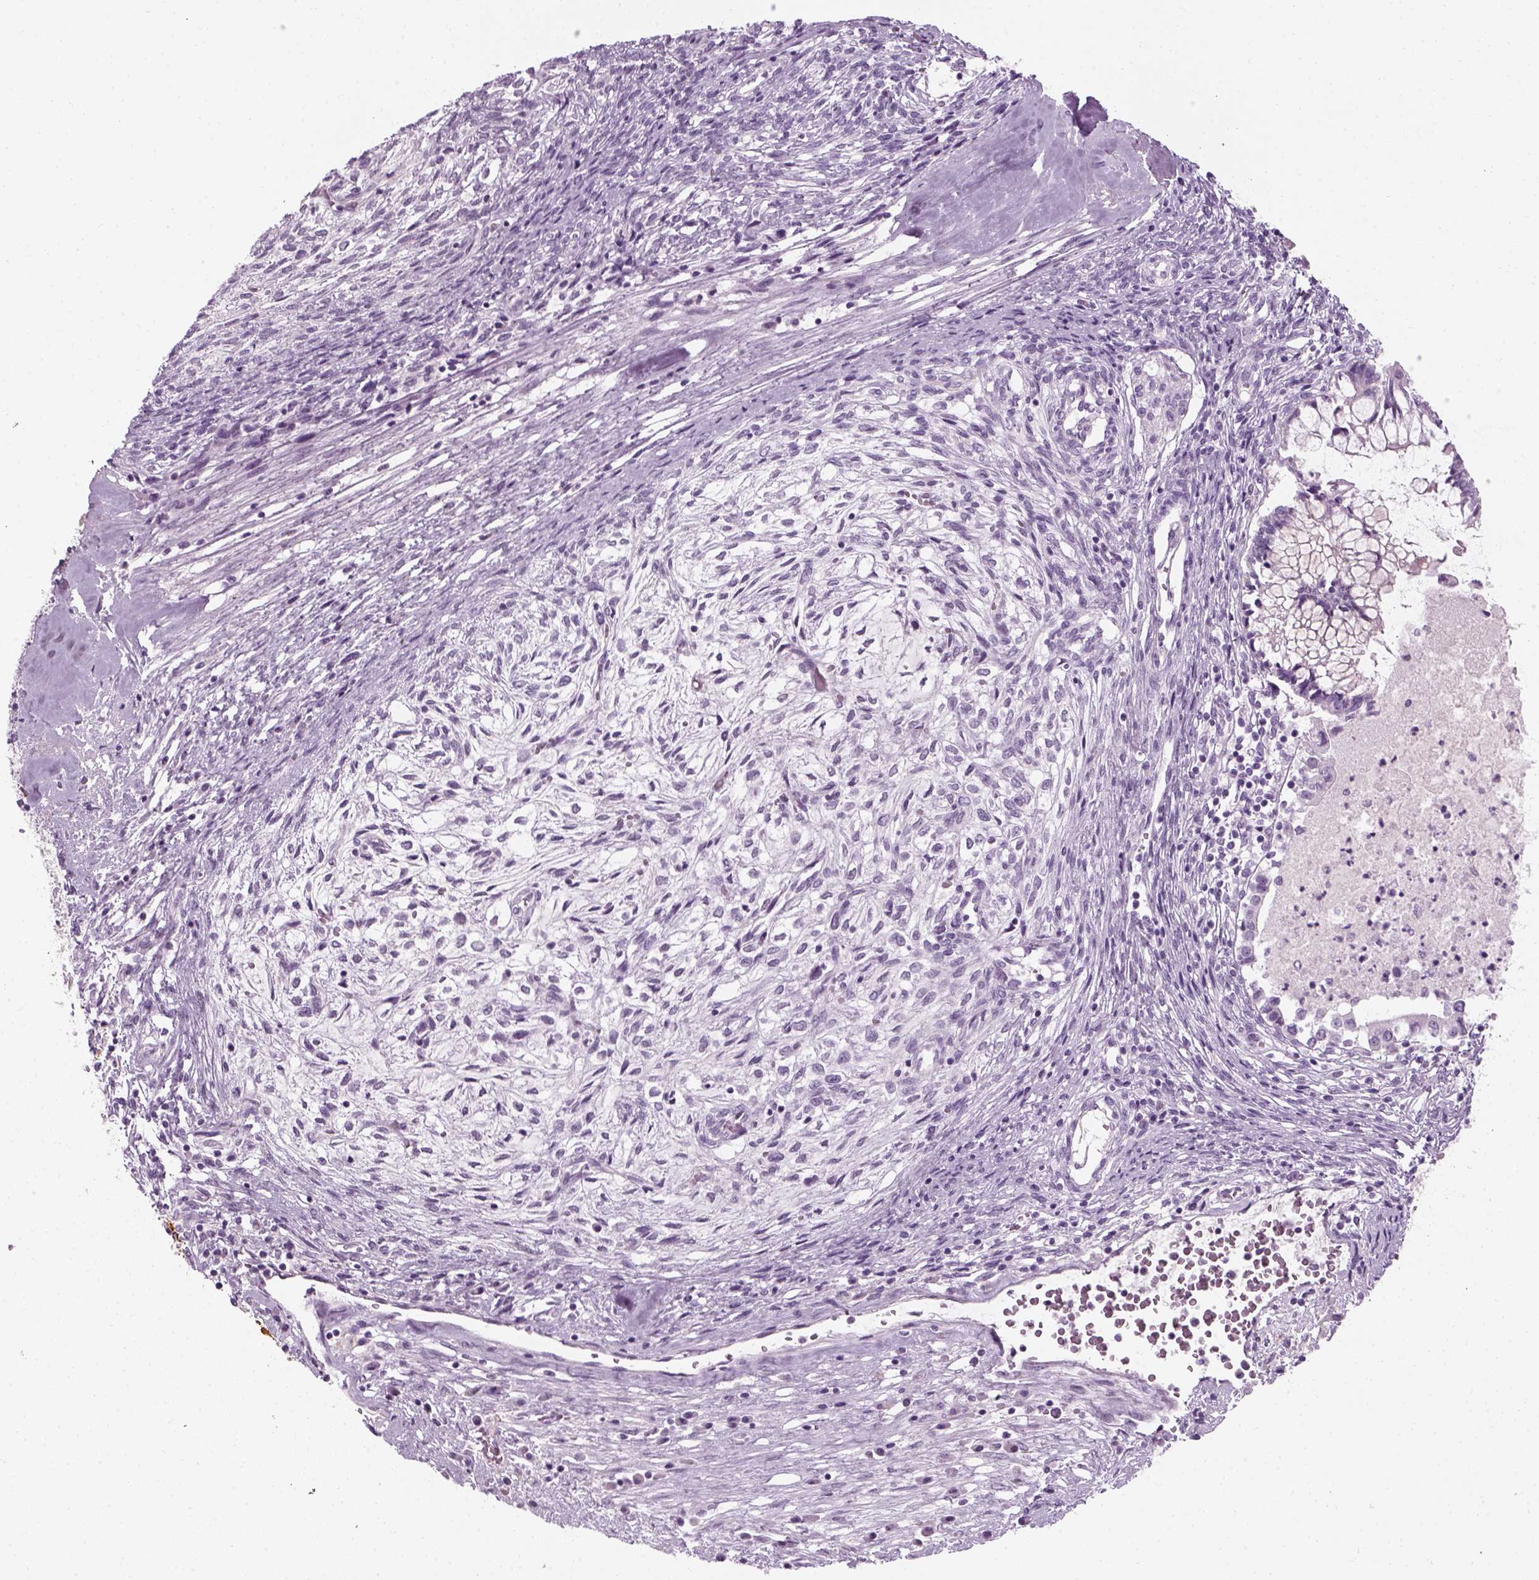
{"staining": {"intensity": "negative", "quantity": "none", "location": "none"}, "tissue": "testis cancer", "cell_type": "Tumor cells", "image_type": "cancer", "snomed": [{"axis": "morphology", "description": "Carcinoma, Embryonal, NOS"}, {"axis": "topography", "description": "Testis"}], "caption": "A photomicrograph of human testis embryonal carcinoma is negative for staining in tumor cells.", "gene": "KRT75", "patient": {"sex": "male", "age": 37}}